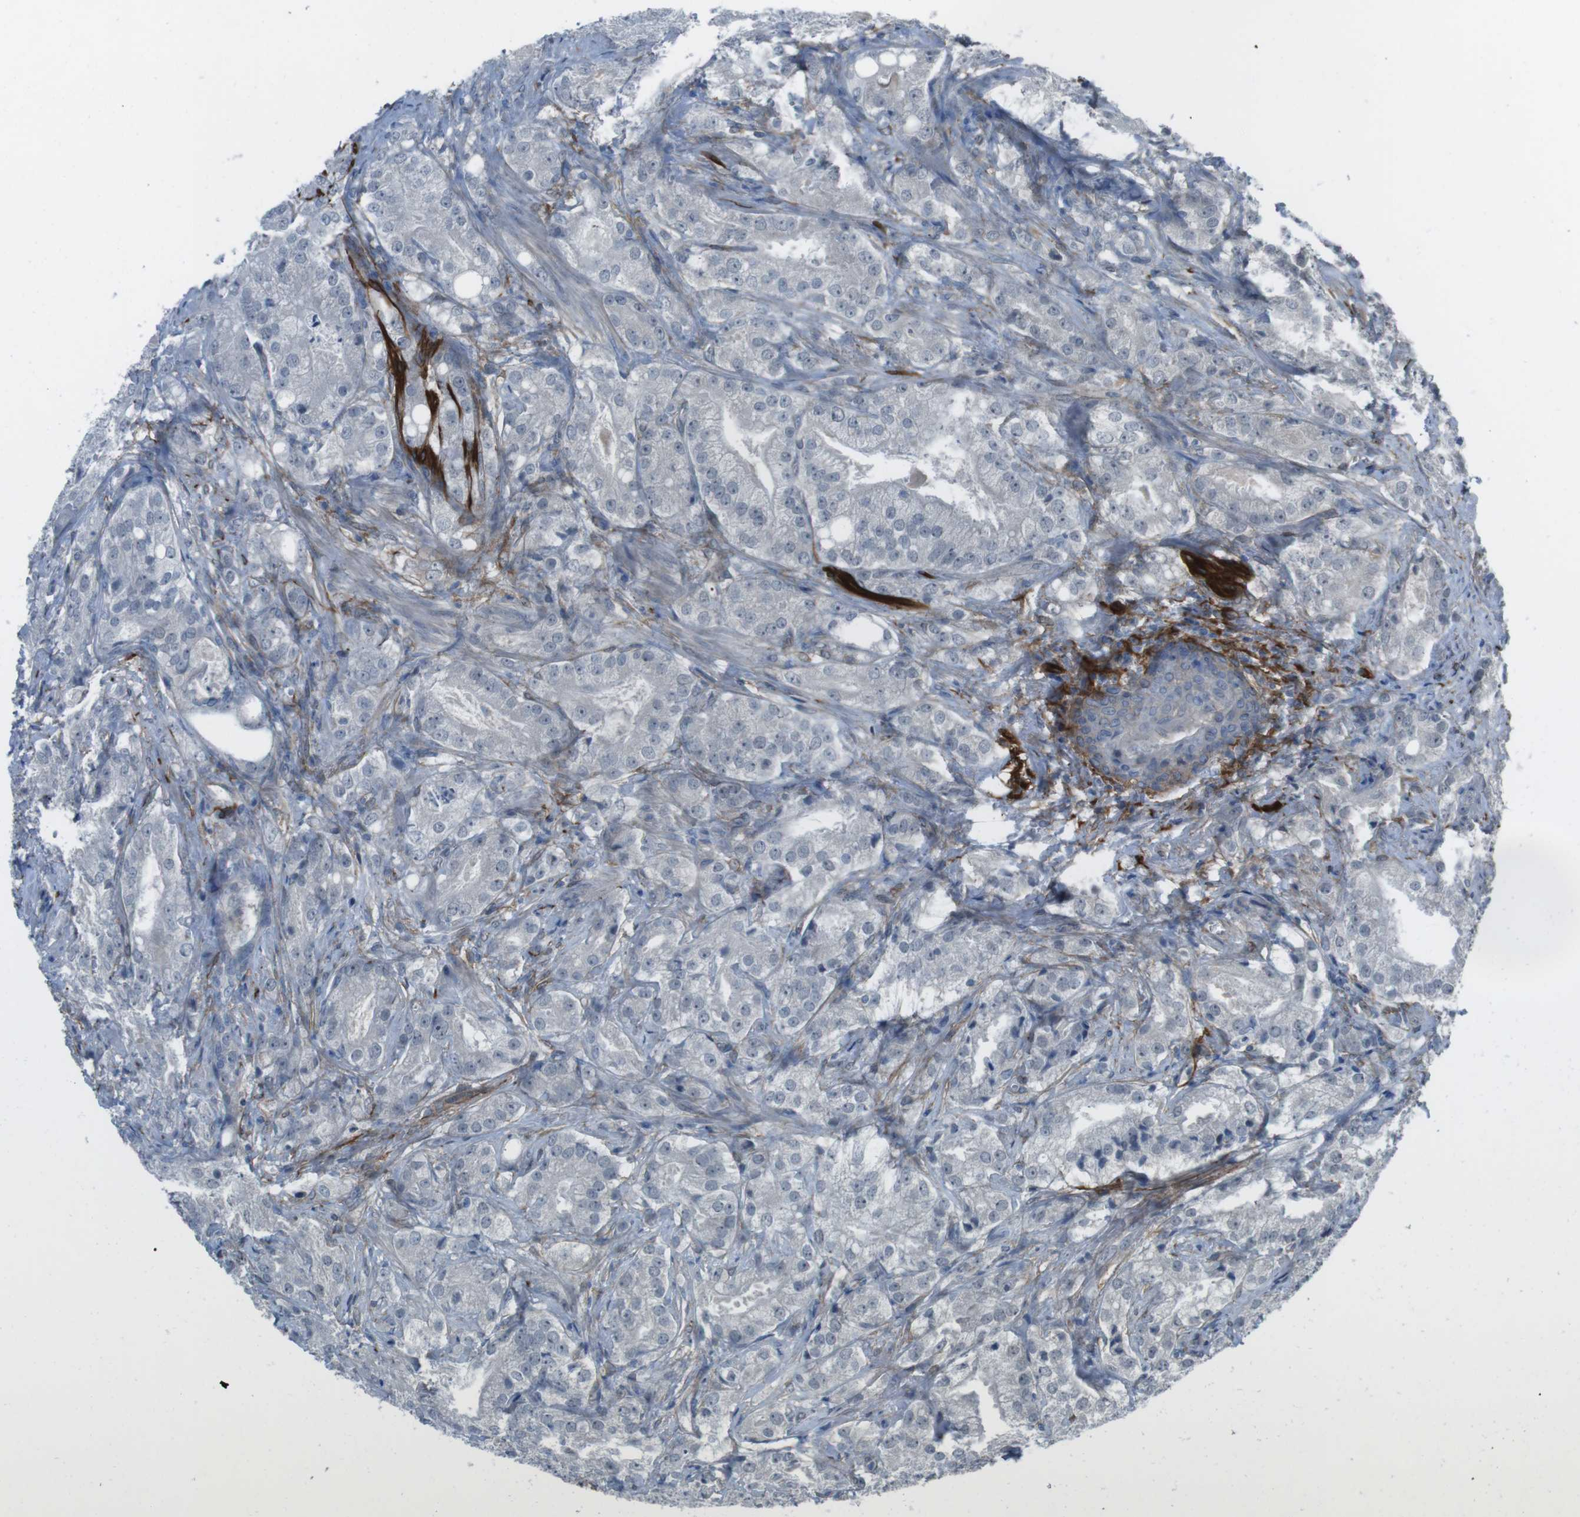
{"staining": {"intensity": "negative", "quantity": "none", "location": "none"}, "tissue": "prostate cancer", "cell_type": "Tumor cells", "image_type": "cancer", "snomed": [{"axis": "morphology", "description": "Adenocarcinoma, High grade"}, {"axis": "topography", "description": "Prostate"}], "caption": "Tumor cells show no significant protein expression in prostate cancer (adenocarcinoma (high-grade)). (DAB immunohistochemistry (IHC) with hematoxylin counter stain).", "gene": "ANK2", "patient": {"sex": "male", "age": 64}}